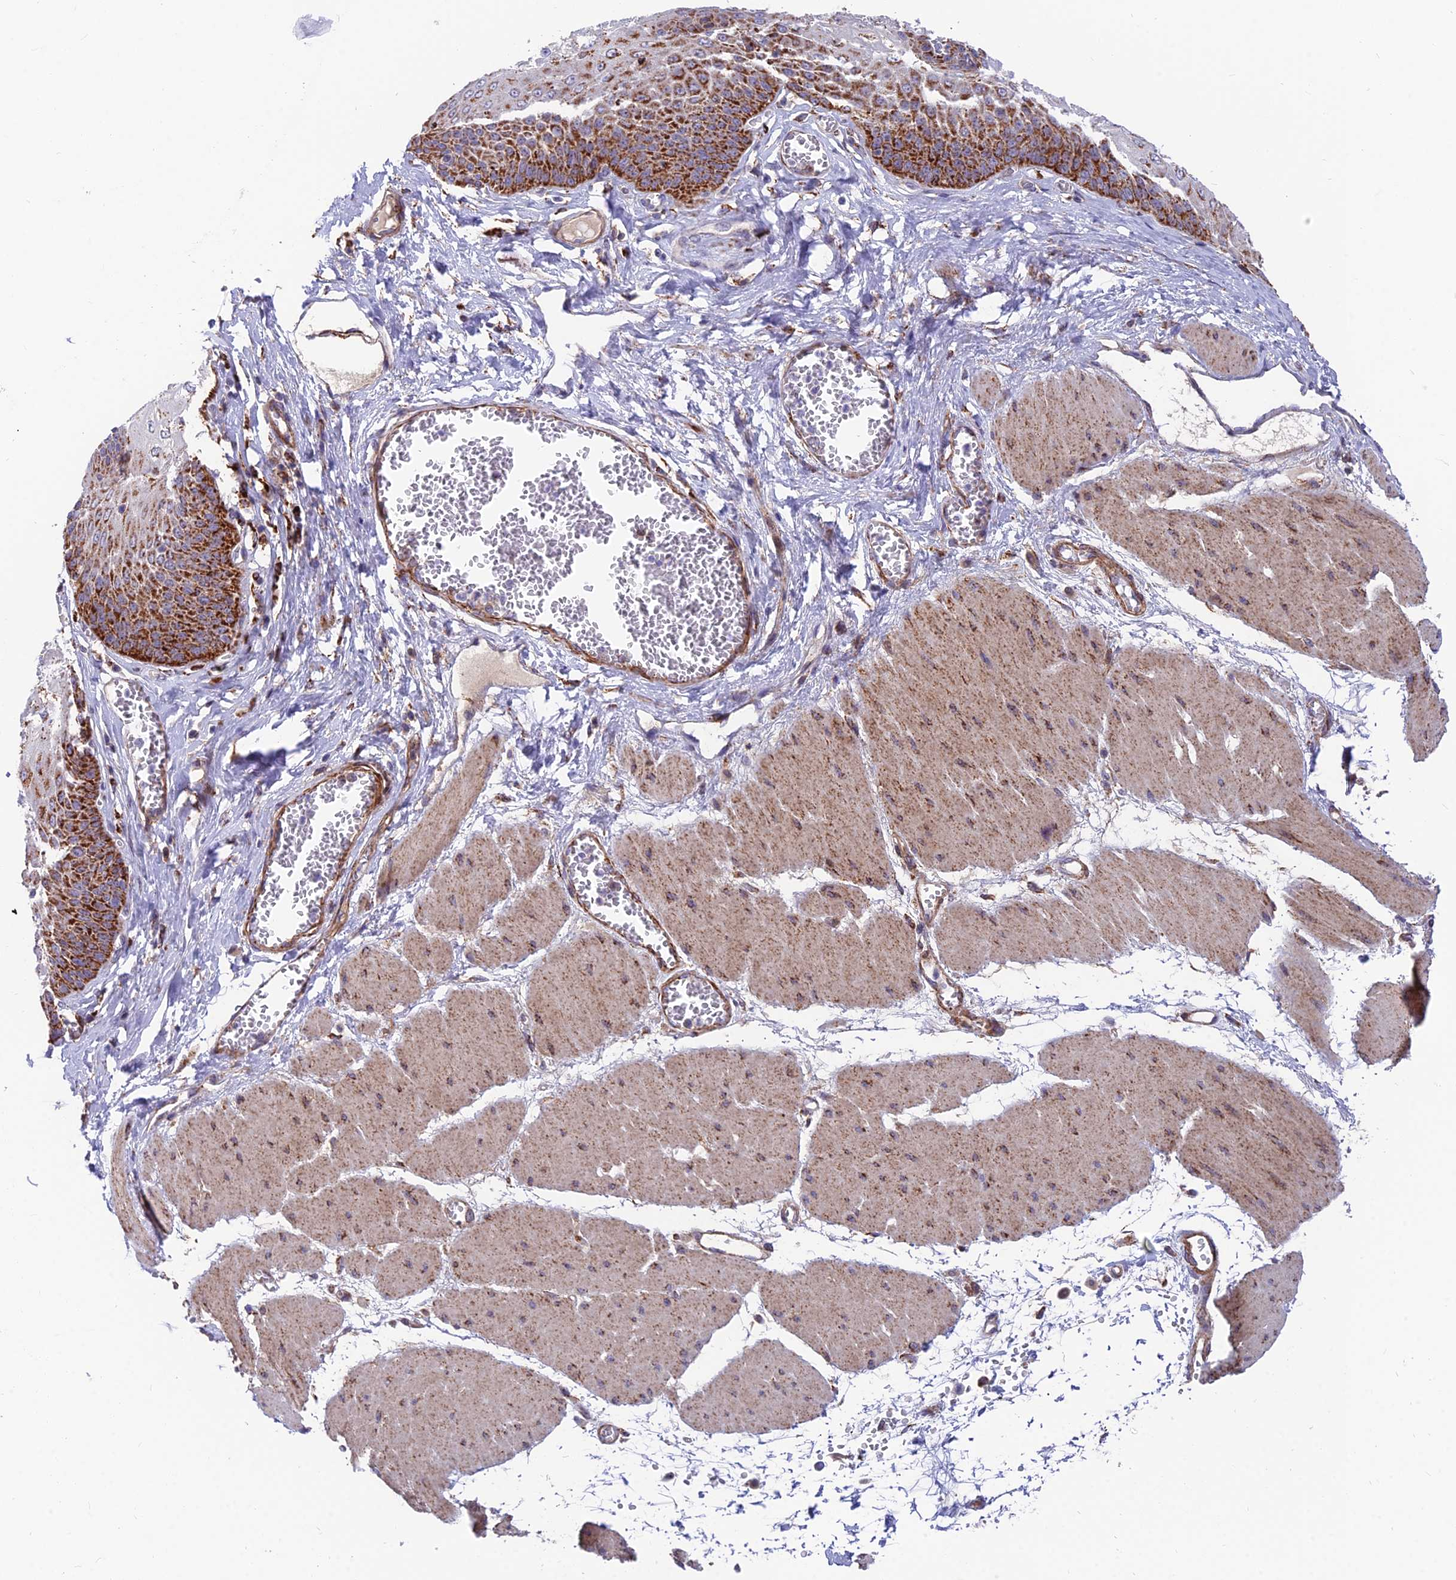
{"staining": {"intensity": "strong", "quantity": ">75%", "location": "cytoplasmic/membranous"}, "tissue": "esophagus", "cell_type": "Squamous epithelial cells", "image_type": "normal", "snomed": [{"axis": "morphology", "description": "Normal tissue, NOS"}, {"axis": "topography", "description": "Esophagus"}], "caption": "Squamous epithelial cells show strong cytoplasmic/membranous expression in approximately >75% of cells in normal esophagus. (Brightfield microscopy of DAB IHC at high magnification).", "gene": "TIGD6", "patient": {"sex": "male", "age": 60}}